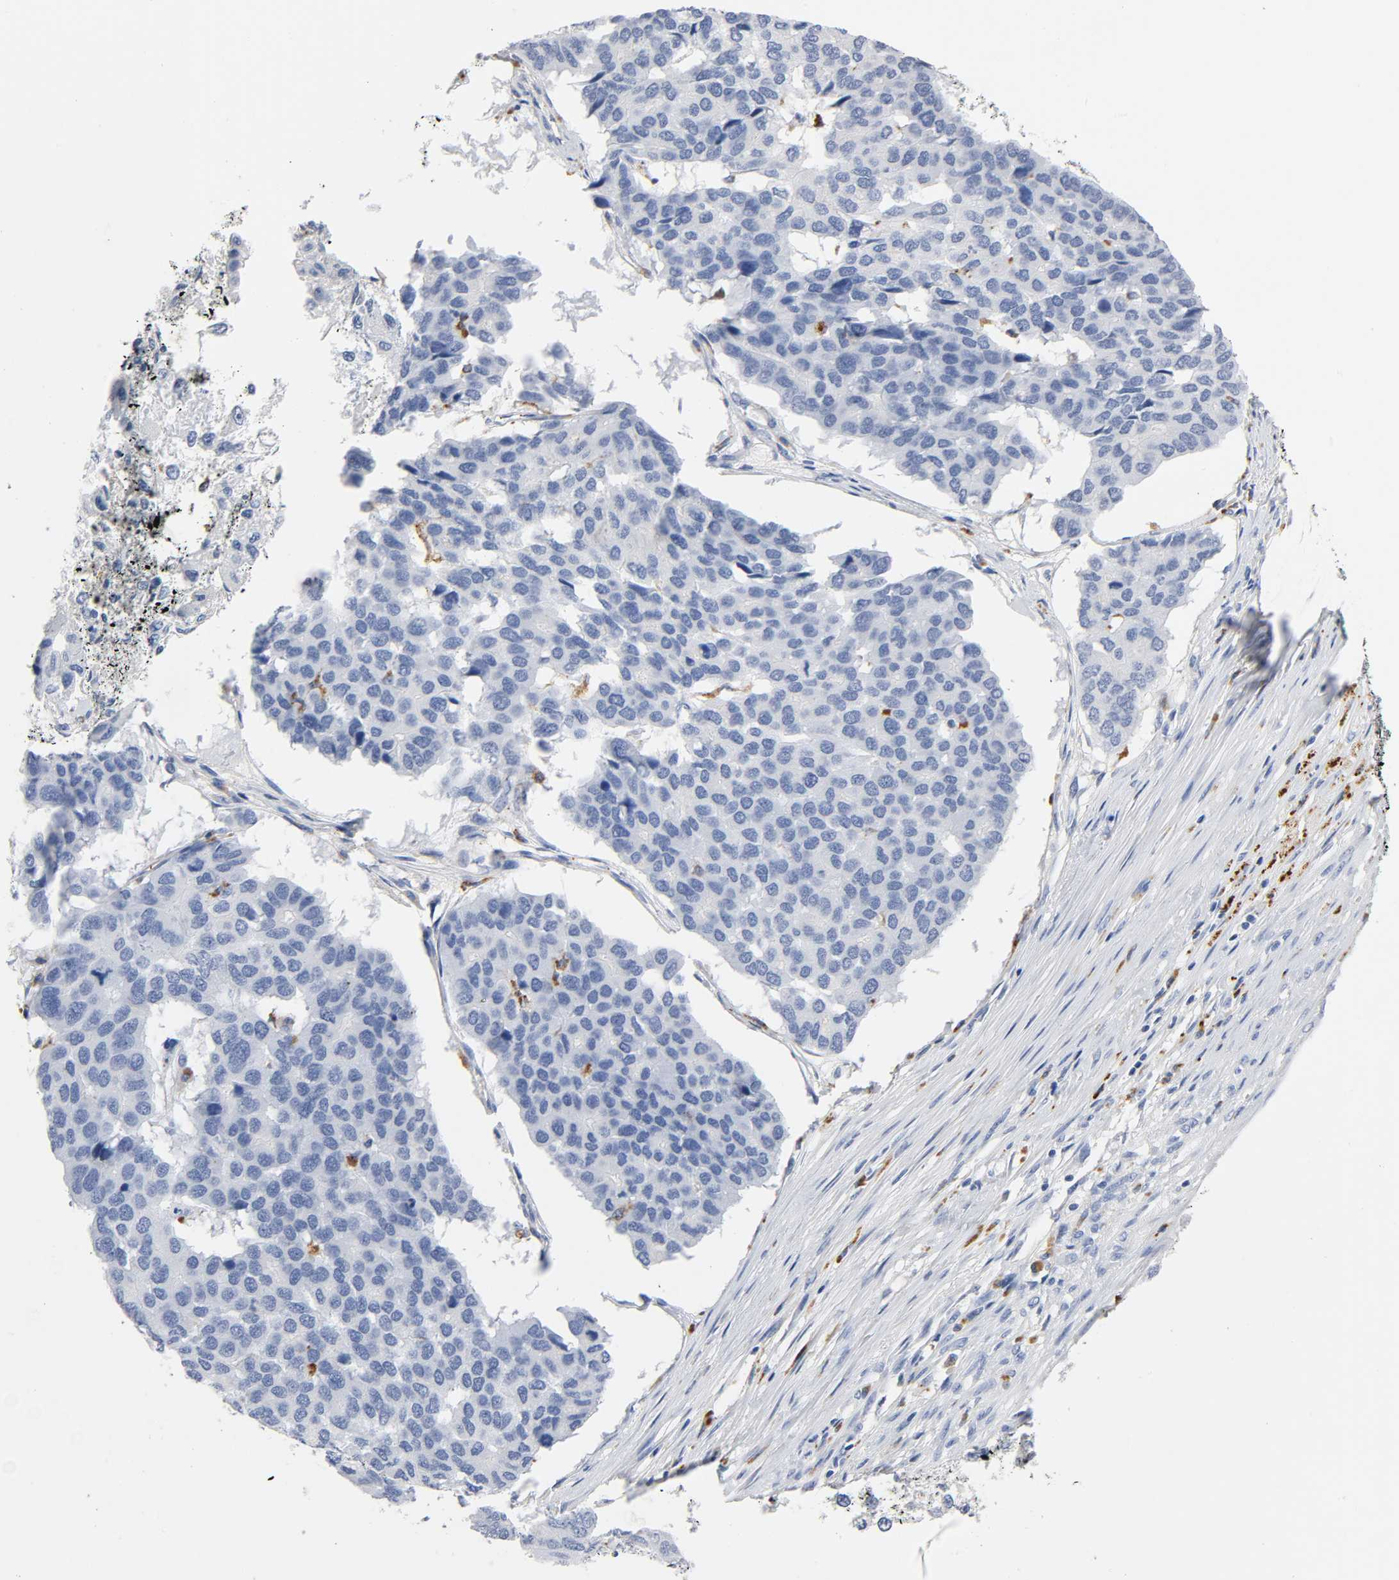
{"staining": {"intensity": "negative", "quantity": "none", "location": "none"}, "tissue": "pancreatic cancer", "cell_type": "Tumor cells", "image_type": "cancer", "snomed": [{"axis": "morphology", "description": "Adenocarcinoma, NOS"}, {"axis": "topography", "description": "Pancreas"}], "caption": "Immunohistochemistry (IHC) of human pancreatic cancer (adenocarcinoma) shows no positivity in tumor cells.", "gene": "PLP1", "patient": {"sex": "male", "age": 50}}